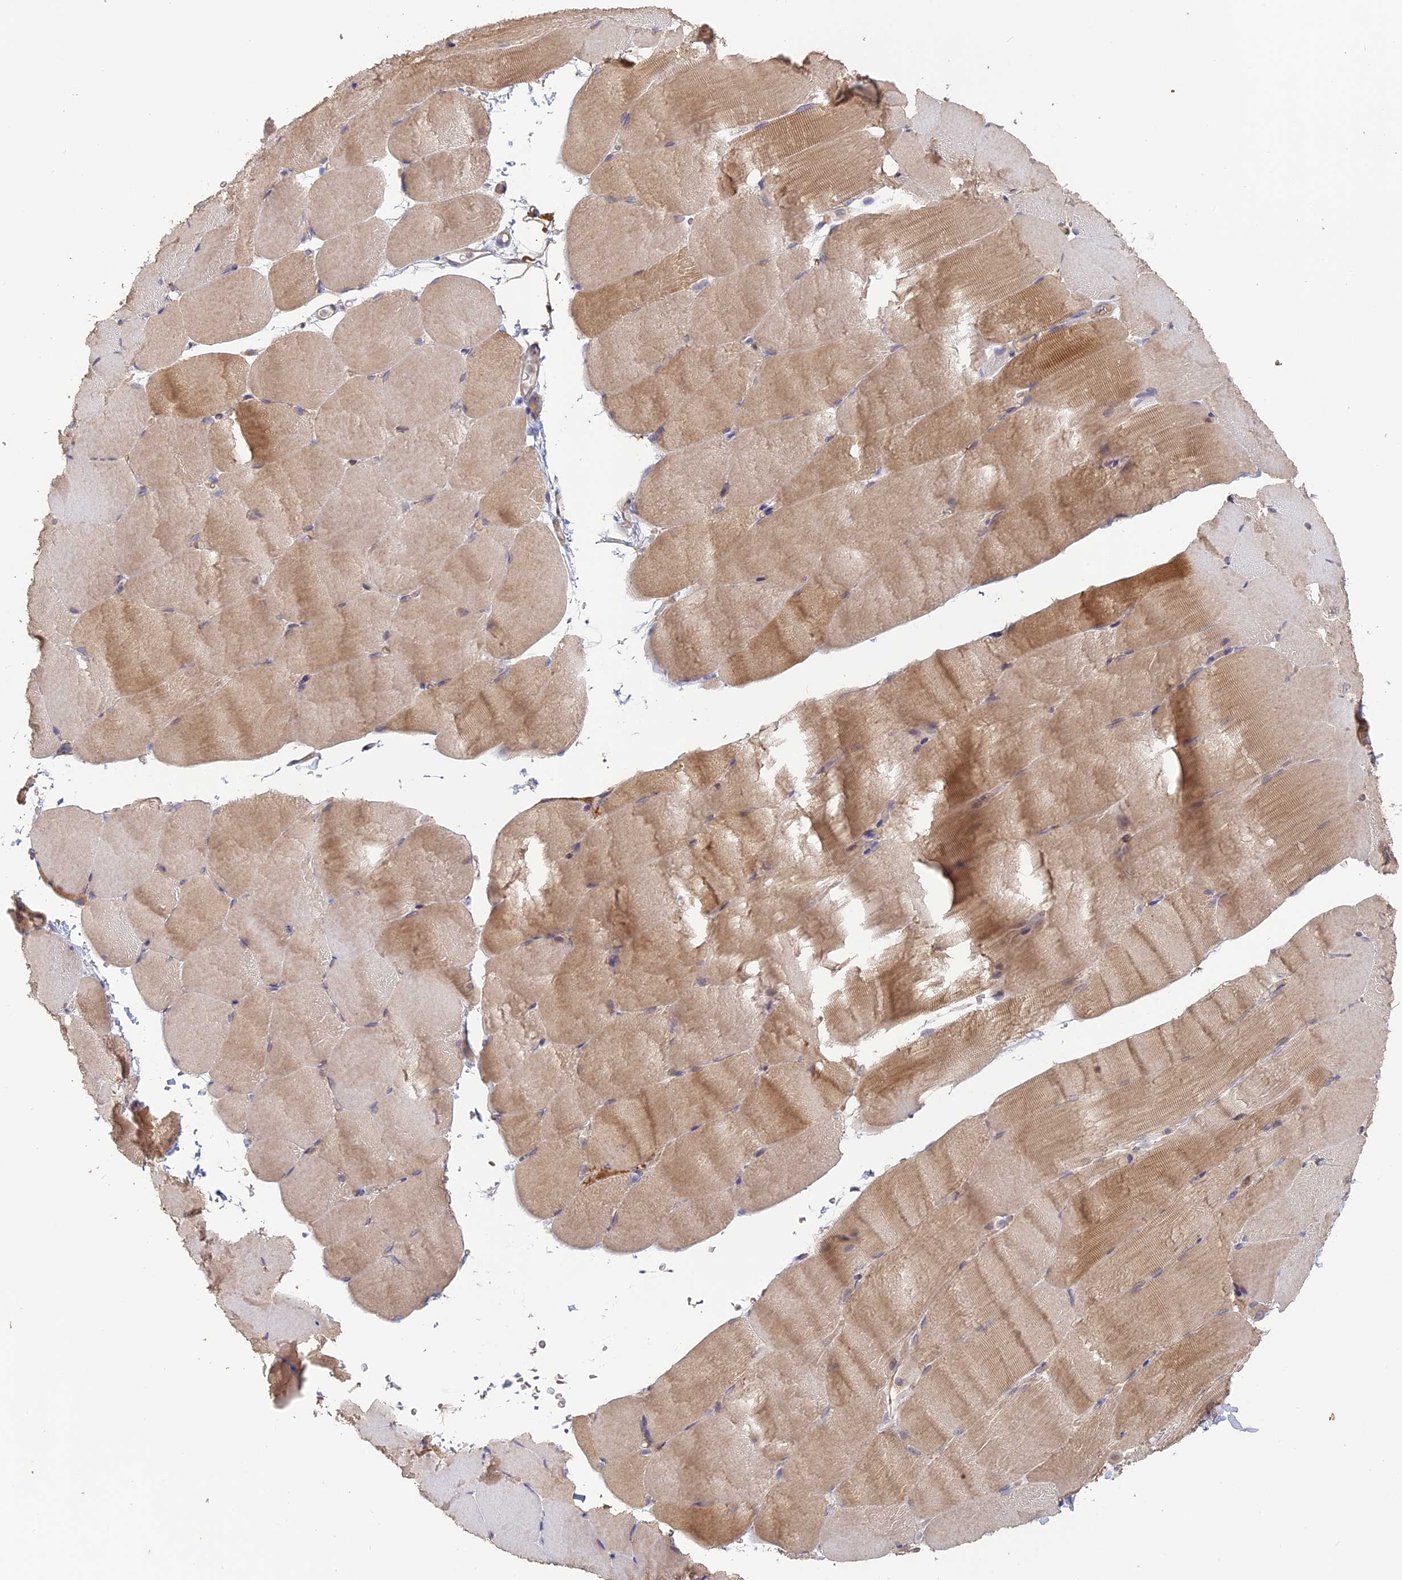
{"staining": {"intensity": "moderate", "quantity": "25%-75%", "location": "cytoplasmic/membranous"}, "tissue": "skeletal muscle", "cell_type": "Myocytes", "image_type": "normal", "snomed": [{"axis": "morphology", "description": "Normal tissue, NOS"}, {"axis": "topography", "description": "Skeletal muscle"}, {"axis": "topography", "description": "Parathyroid gland"}], "caption": "High-power microscopy captured an immunohistochemistry image of normal skeletal muscle, revealing moderate cytoplasmic/membranous staining in approximately 25%-75% of myocytes. The protein of interest is stained brown, and the nuclei are stained in blue (DAB (3,3'-diaminobenzidine) IHC with brightfield microscopy, high magnification).", "gene": "PPIC", "patient": {"sex": "female", "age": 37}}